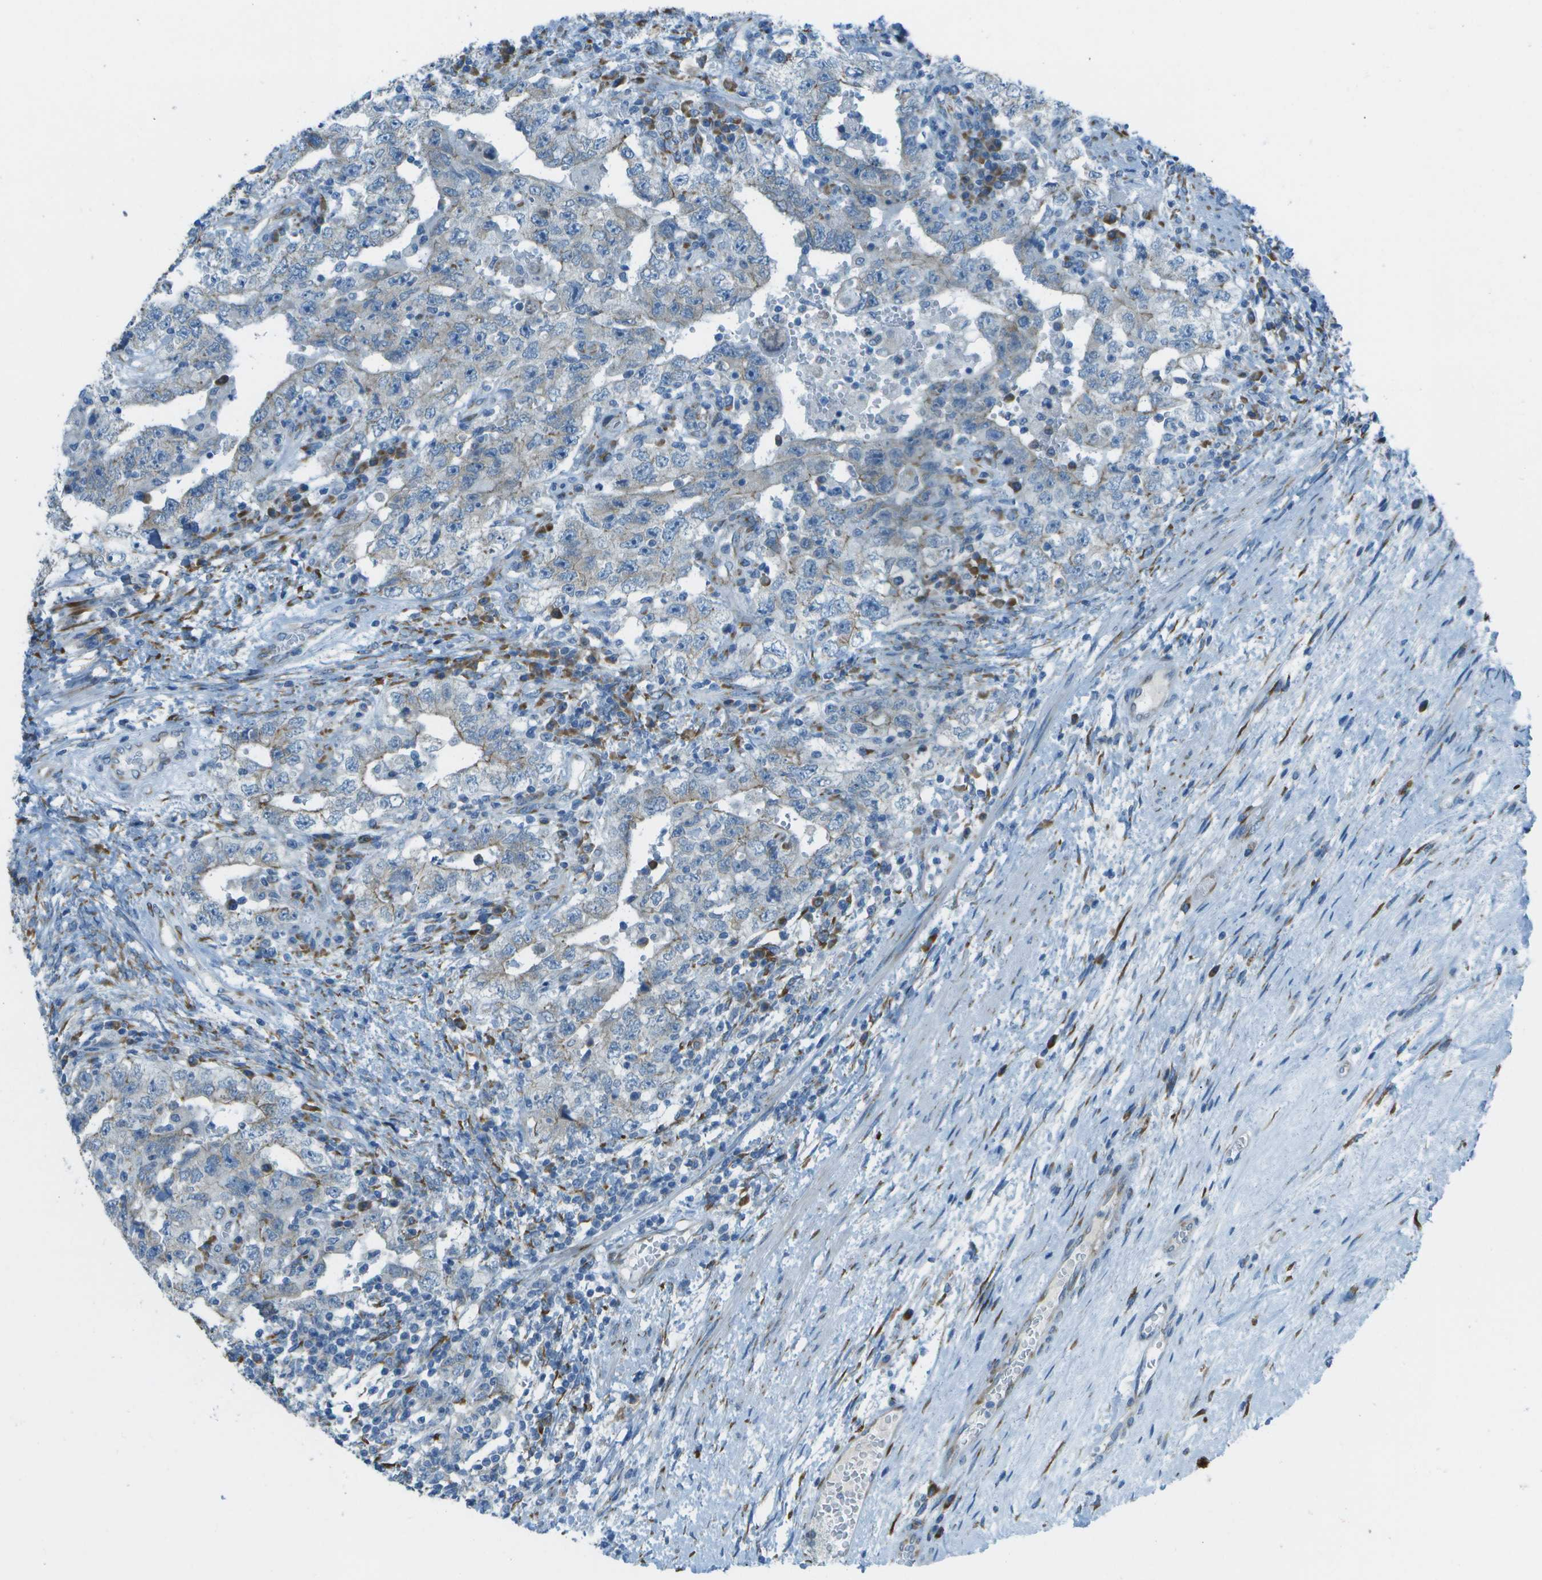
{"staining": {"intensity": "negative", "quantity": "none", "location": "none"}, "tissue": "testis cancer", "cell_type": "Tumor cells", "image_type": "cancer", "snomed": [{"axis": "morphology", "description": "Carcinoma, Embryonal, NOS"}, {"axis": "topography", "description": "Testis"}], "caption": "Tumor cells show no significant positivity in embryonal carcinoma (testis).", "gene": "KCTD3", "patient": {"sex": "male", "age": 26}}